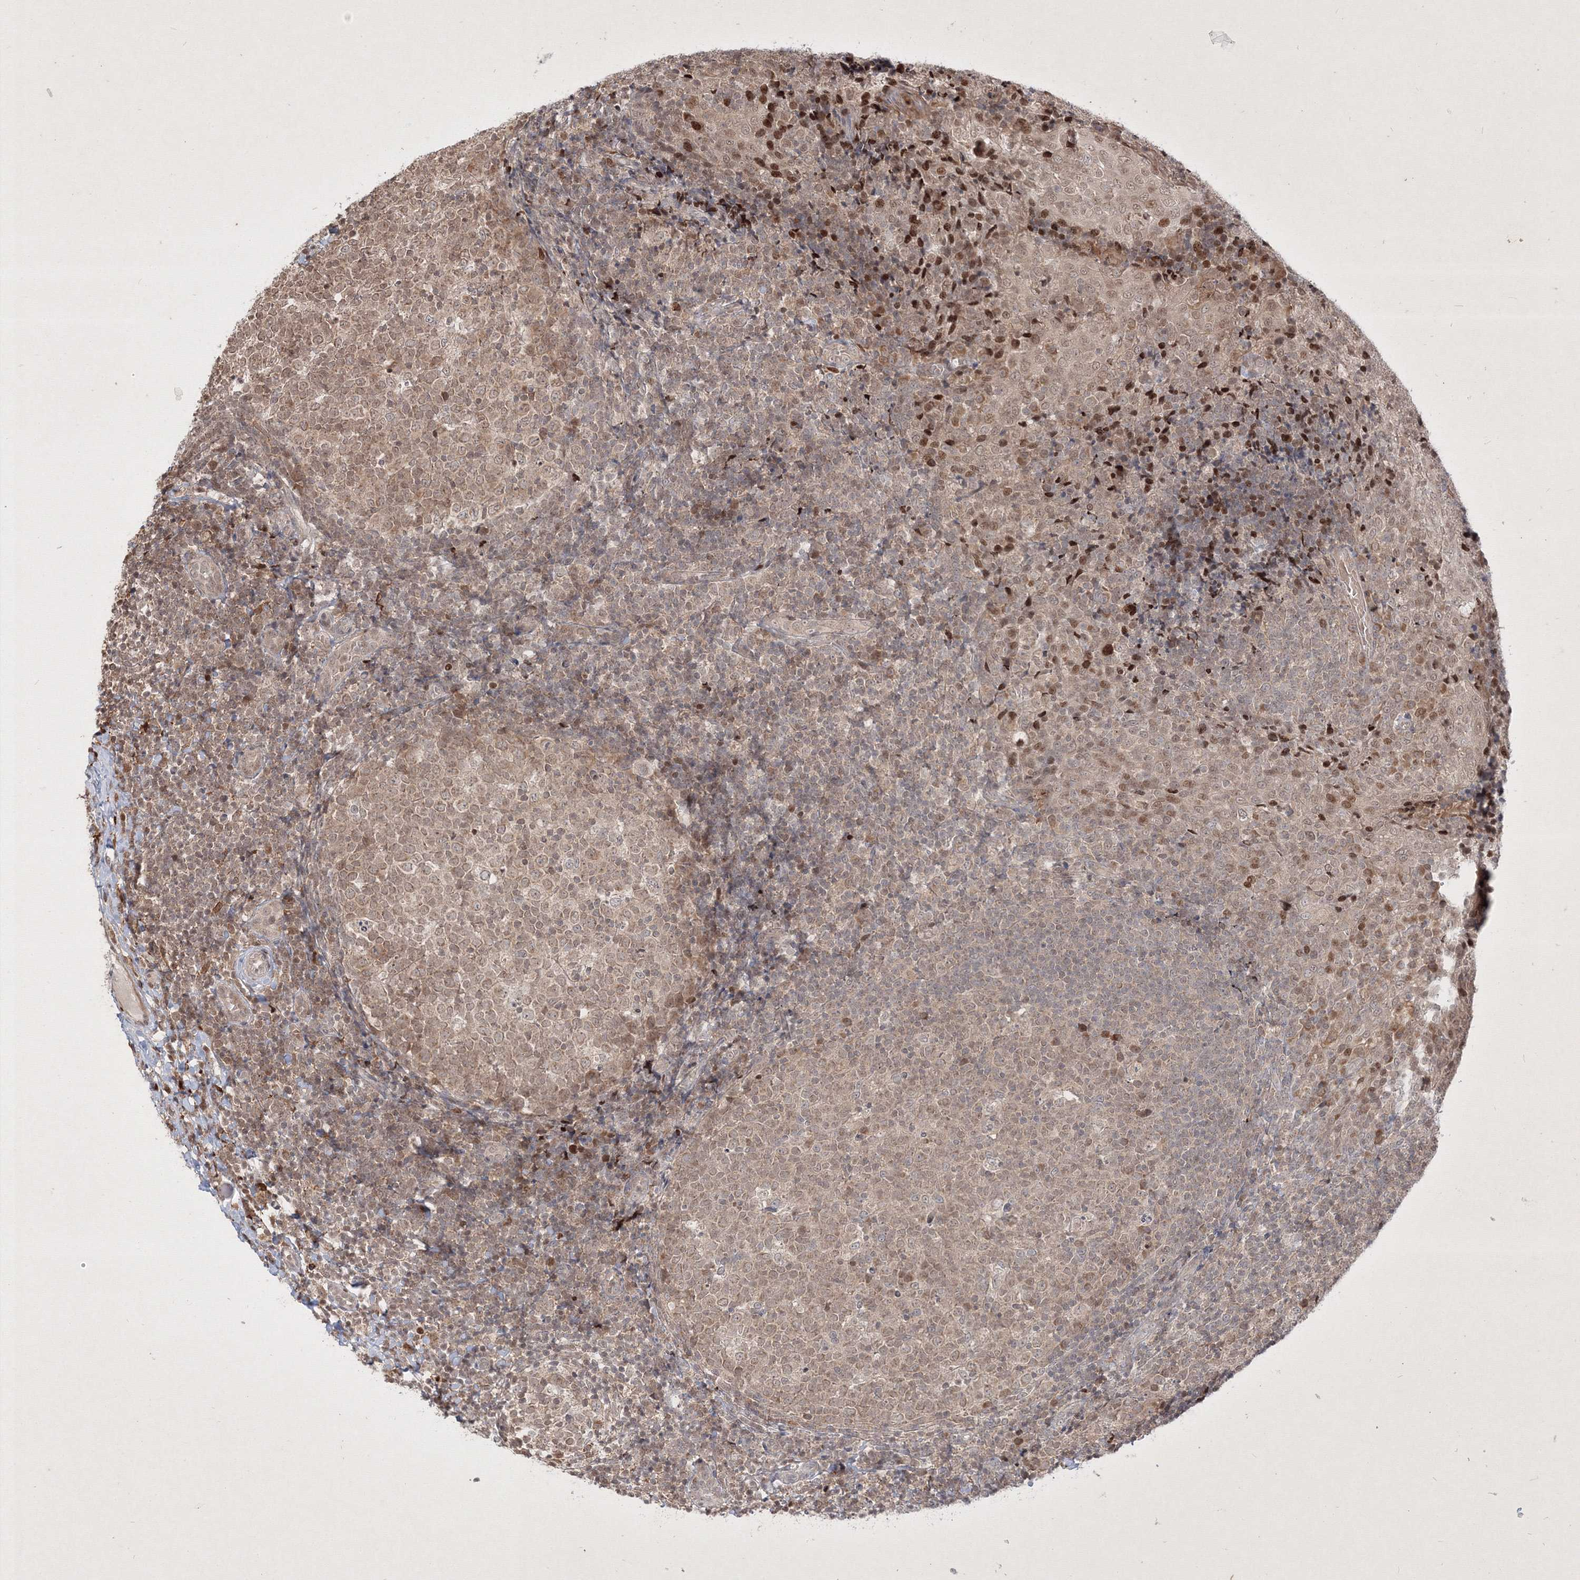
{"staining": {"intensity": "weak", "quantity": ">75%", "location": "cytoplasmic/membranous,nuclear"}, "tissue": "tonsil", "cell_type": "Germinal center cells", "image_type": "normal", "snomed": [{"axis": "morphology", "description": "Normal tissue, NOS"}, {"axis": "topography", "description": "Tonsil"}], "caption": "Protein expression analysis of benign tonsil exhibits weak cytoplasmic/membranous,nuclear staining in approximately >75% of germinal center cells. The staining was performed using DAB (3,3'-diaminobenzidine) to visualize the protein expression in brown, while the nuclei were stained in blue with hematoxylin (Magnification: 20x).", "gene": "TAB1", "patient": {"sex": "female", "age": 19}}